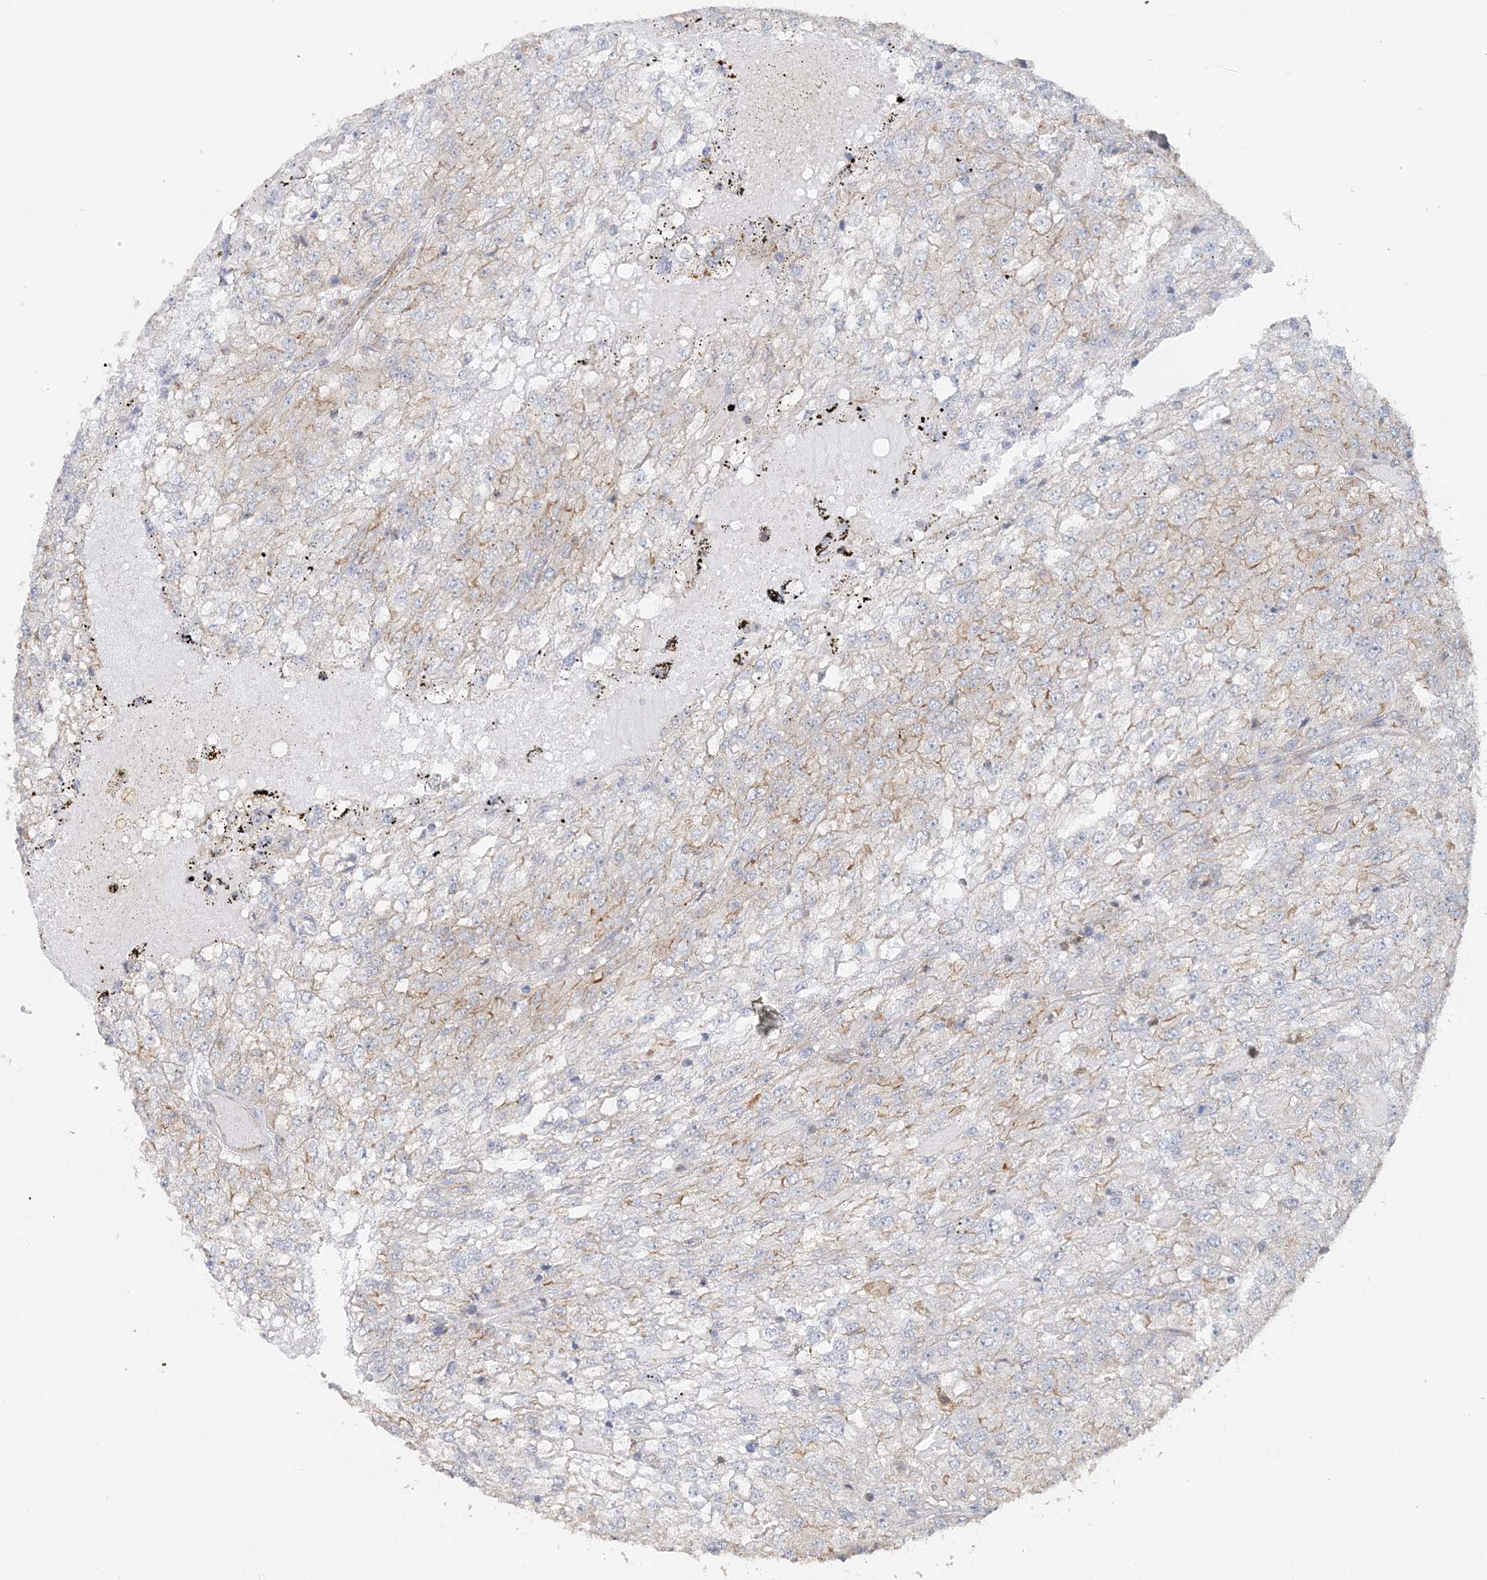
{"staining": {"intensity": "weak", "quantity": "<25%", "location": "cytoplasmic/membranous"}, "tissue": "renal cancer", "cell_type": "Tumor cells", "image_type": "cancer", "snomed": [{"axis": "morphology", "description": "Adenocarcinoma, NOS"}, {"axis": "topography", "description": "Kidney"}], "caption": "Image shows no protein positivity in tumor cells of renal adenocarcinoma tissue.", "gene": "MAT2B", "patient": {"sex": "female", "age": 54}}